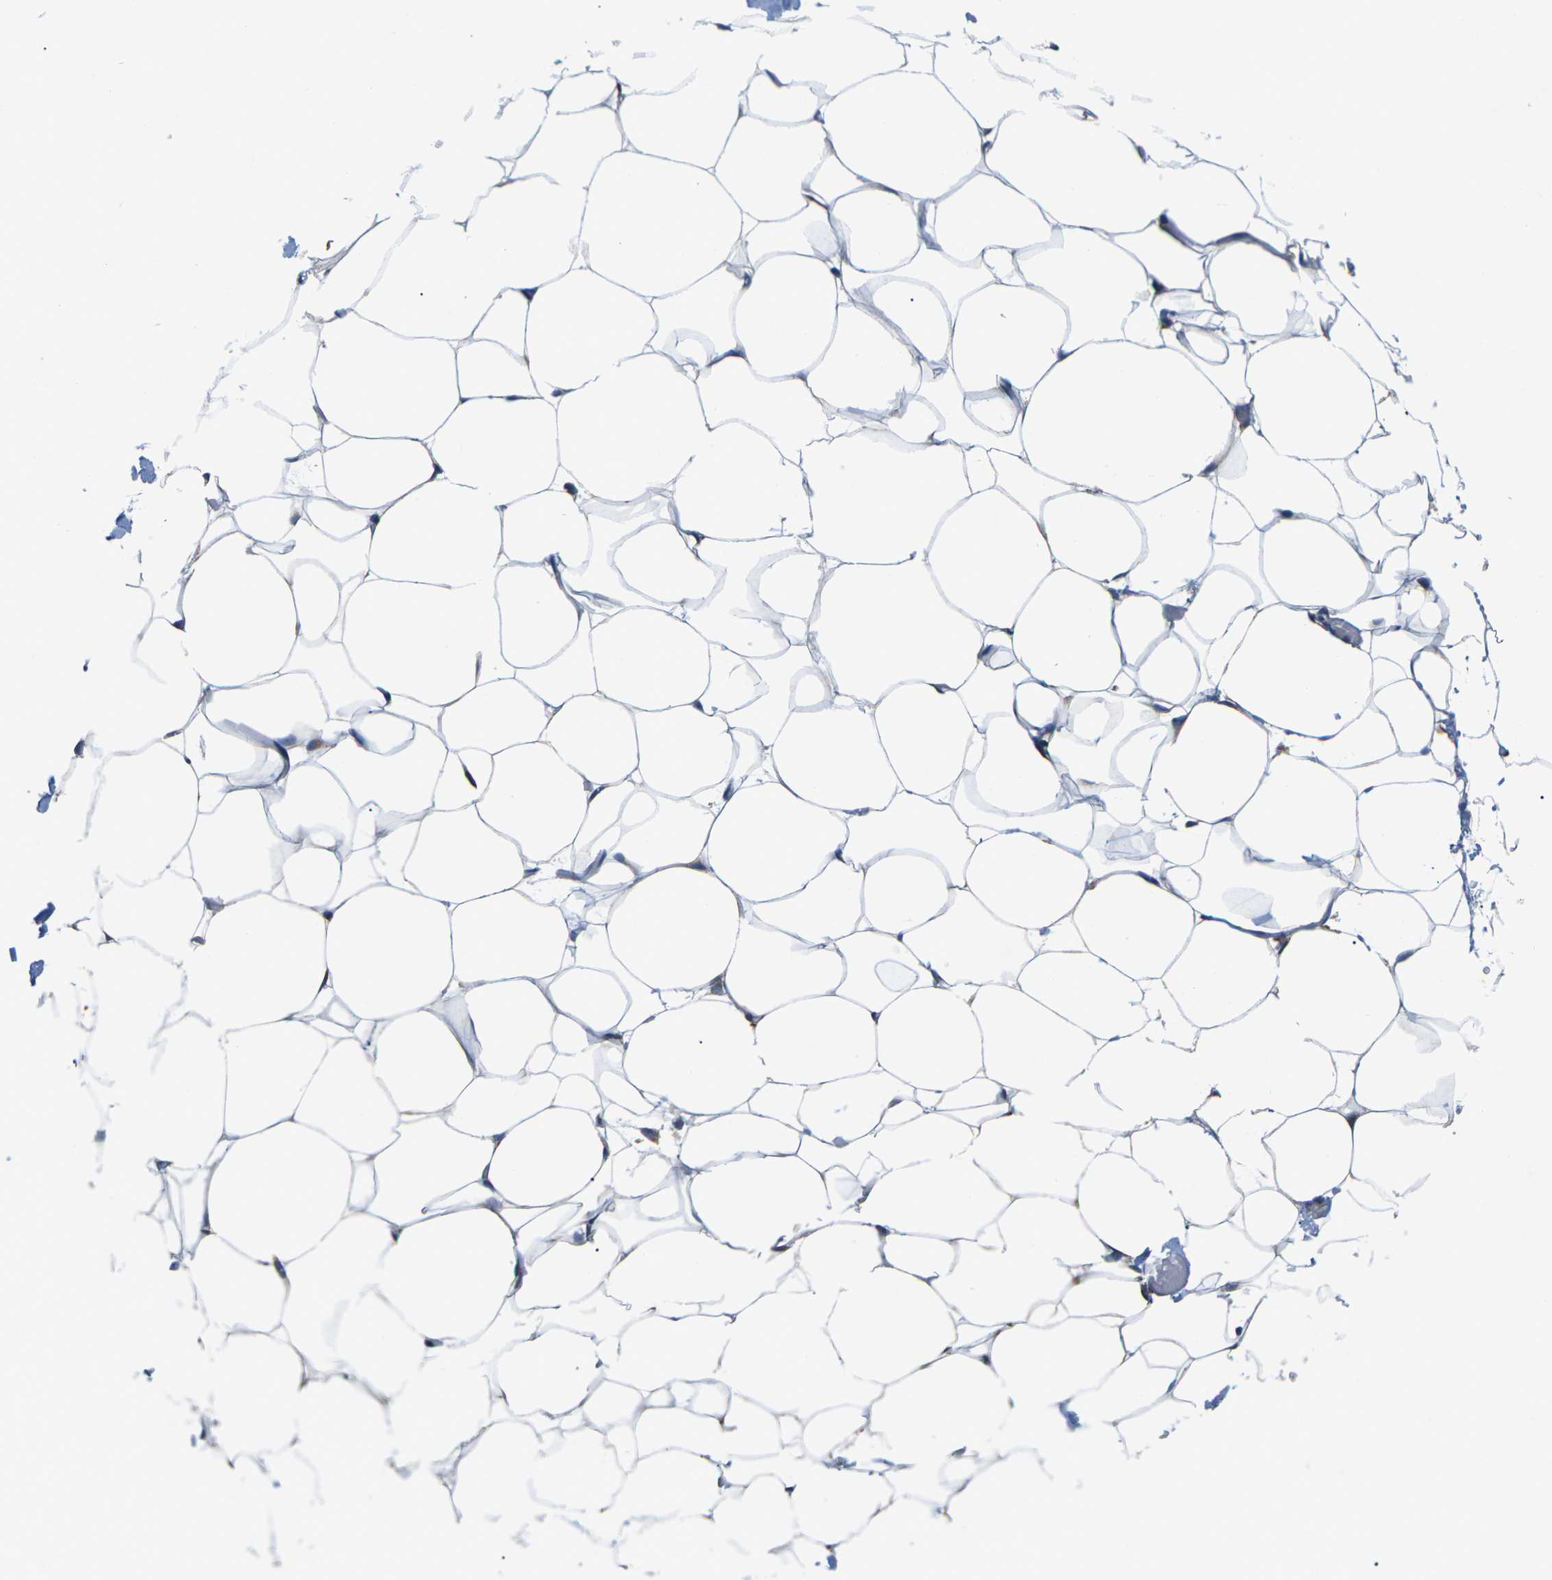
{"staining": {"intensity": "moderate", "quantity": "25%-75%", "location": "cytoplasmic/membranous"}, "tissue": "adipose tissue", "cell_type": "Adipocytes", "image_type": "normal", "snomed": [{"axis": "morphology", "description": "Normal tissue, NOS"}, {"axis": "topography", "description": "Breast"}, {"axis": "topography", "description": "Adipose tissue"}], "caption": "An immunohistochemistry (IHC) image of normal tissue is shown. Protein staining in brown shows moderate cytoplasmic/membranous positivity in adipose tissue within adipocytes.", "gene": "GABRP", "patient": {"sex": "female", "age": 25}}